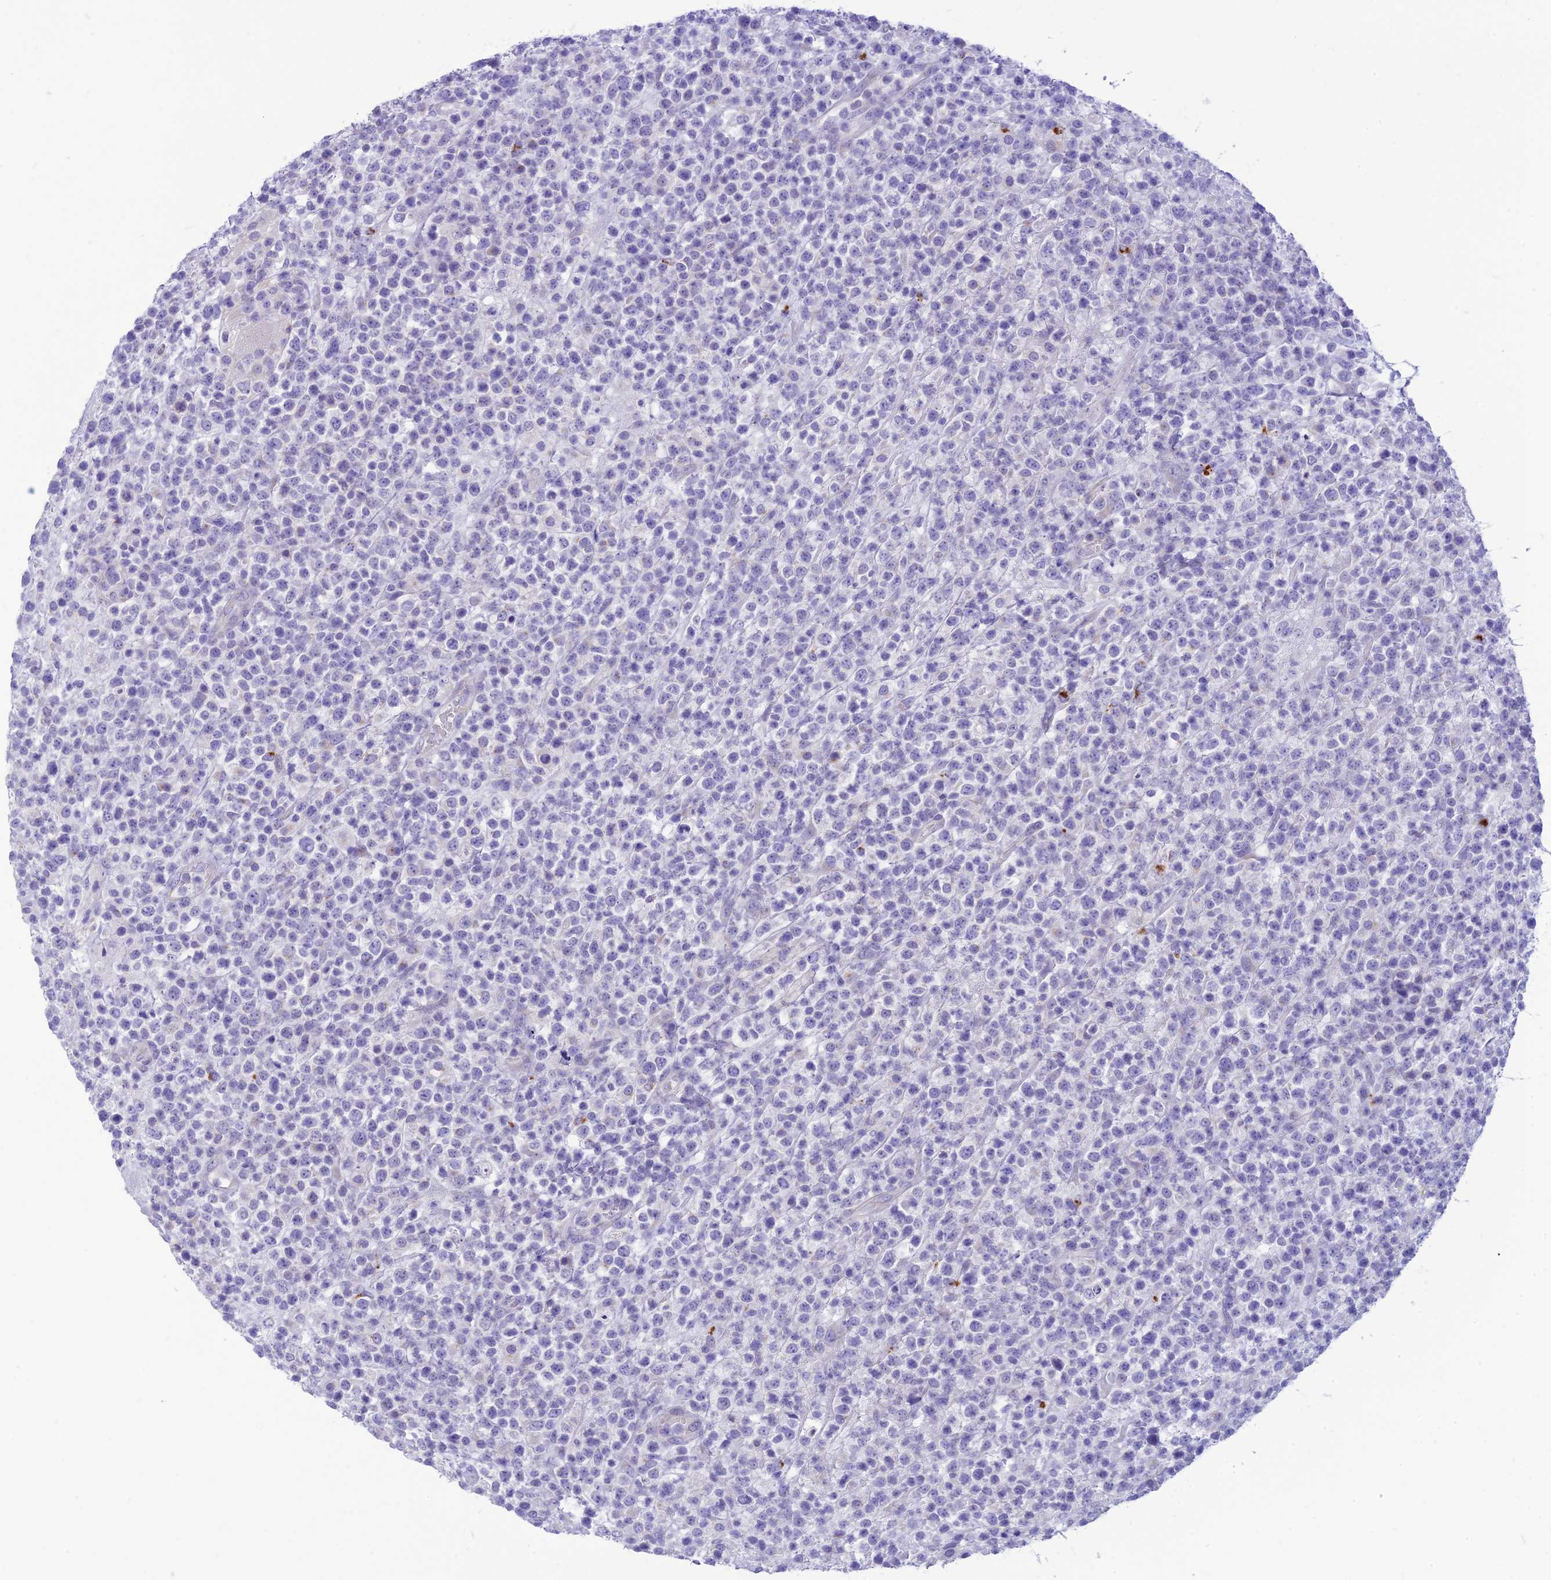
{"staining": {"intensity": "negative", "quantity": "none", "location": "none"}, "tissue": "lymphoma", "cell_type": "Tumor cells", "image_type": "cancer", "snomed": [{"axis": "morphology", "description": "Malignant lymphoma, non-Hodgkin's type, High grade"}, {"axis": "topography", "description": "Colon"}], "caption": "Tumor cells are negative for protein expression in human lymphoma. (Stains: DAB immunohistochemistry (IHC) with hematoxylin counter stain, Microscopy: brightfield microscopy at high magnification).", "gene": "DHDH", "patient": {"sex": "female", "age": 53}}